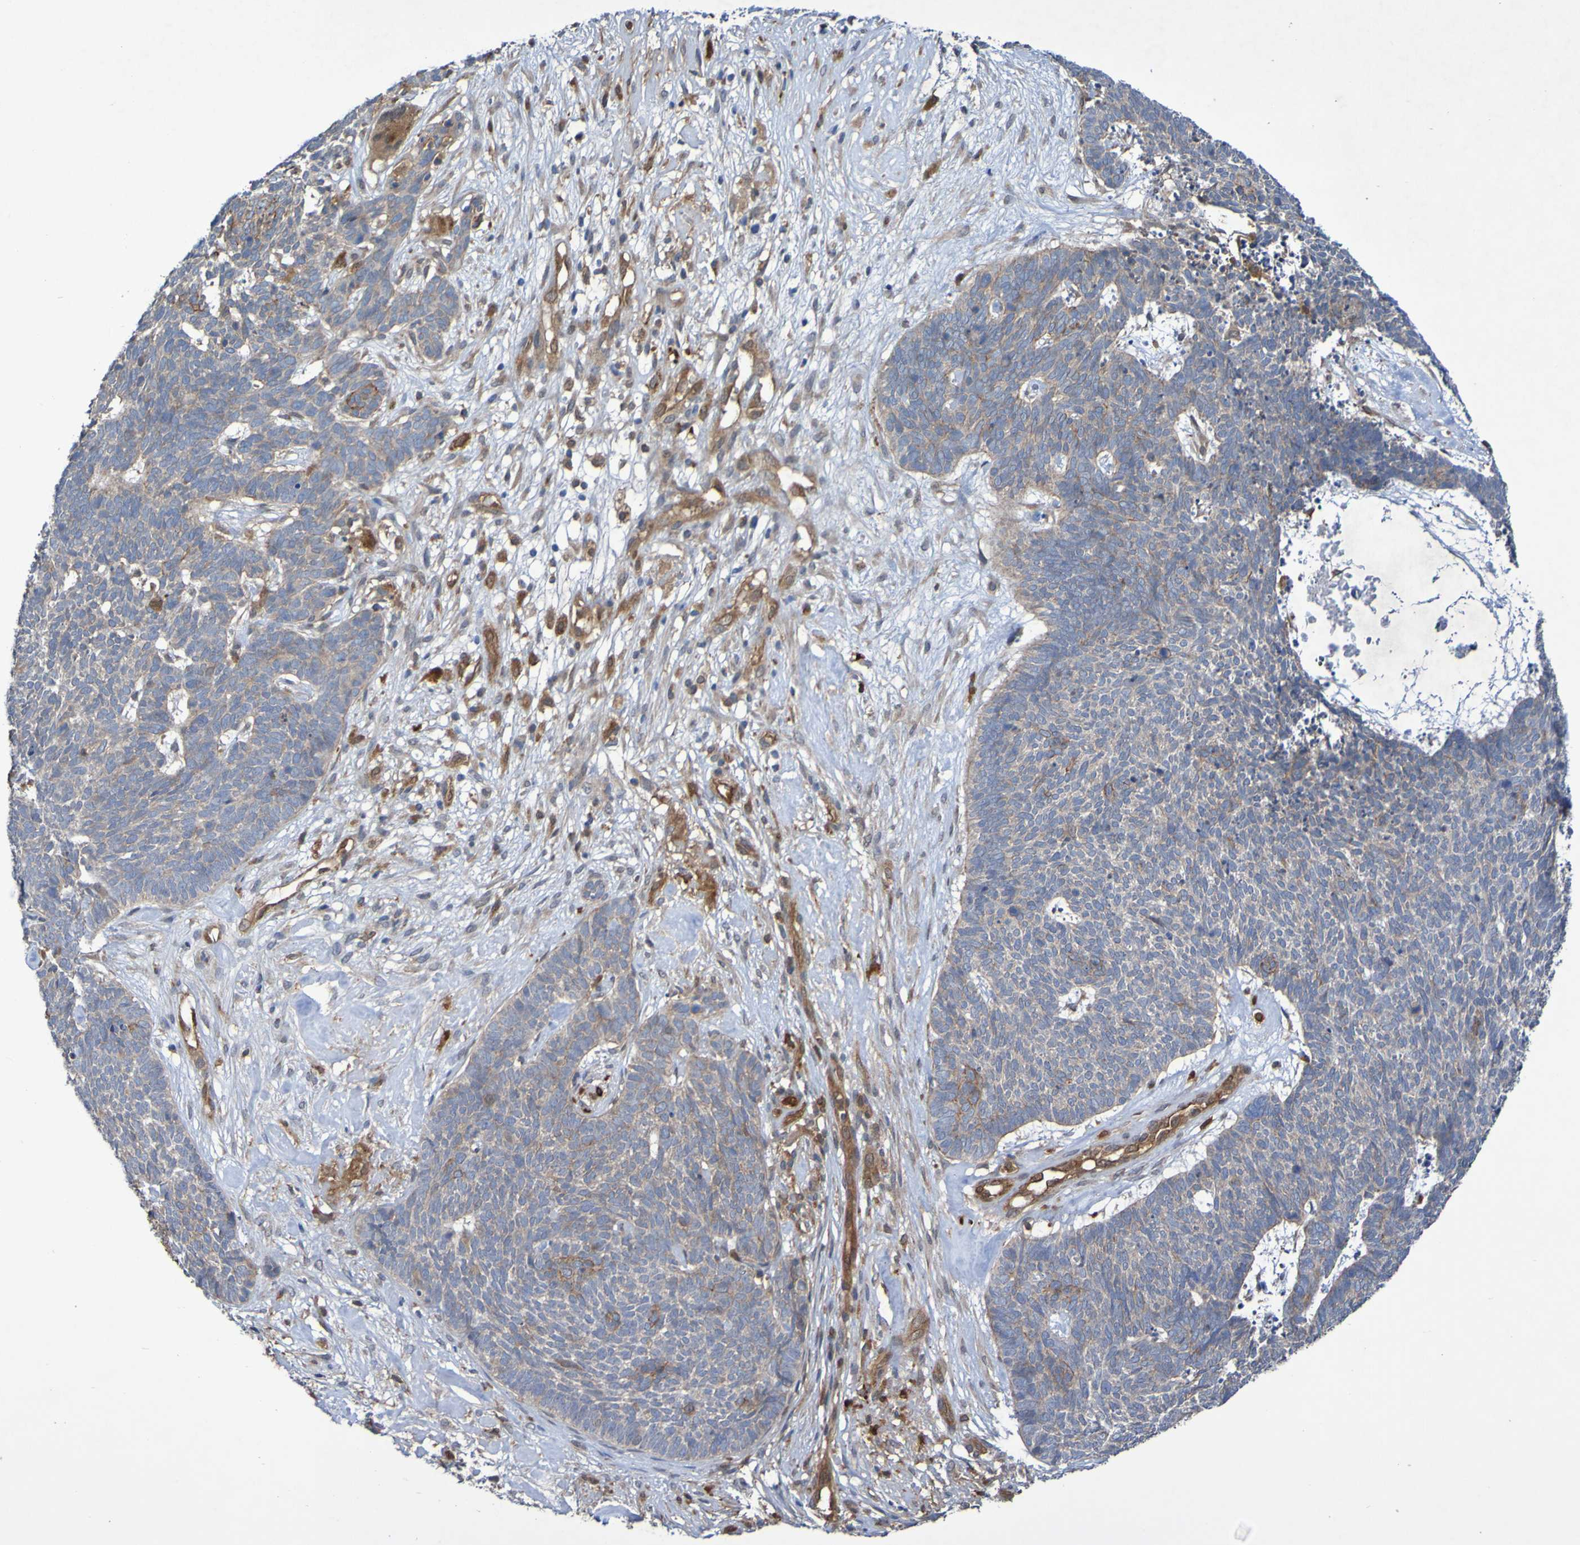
{"staining": {"intensity": "weak", "quantity": ">75%", "location": "cytoplasmic/membranous"}, "tissue": "skin cancer", "cell_type": "Tumor cells", "image_type": "cancer", "snomed": [{"axis": "morphology", "description": "Basal cell carcinoma"}, {"axis": "topography", "description": "Skin"}], "caption": "Immunohistochemistry (IHC) of skin basal cell carcinoma shows low levels of weak cytoplasmic/membranous staining in about >75% of tumor cells.", "gene": "SERPINB6", "patient": {"sex": "female", "age": 84}}